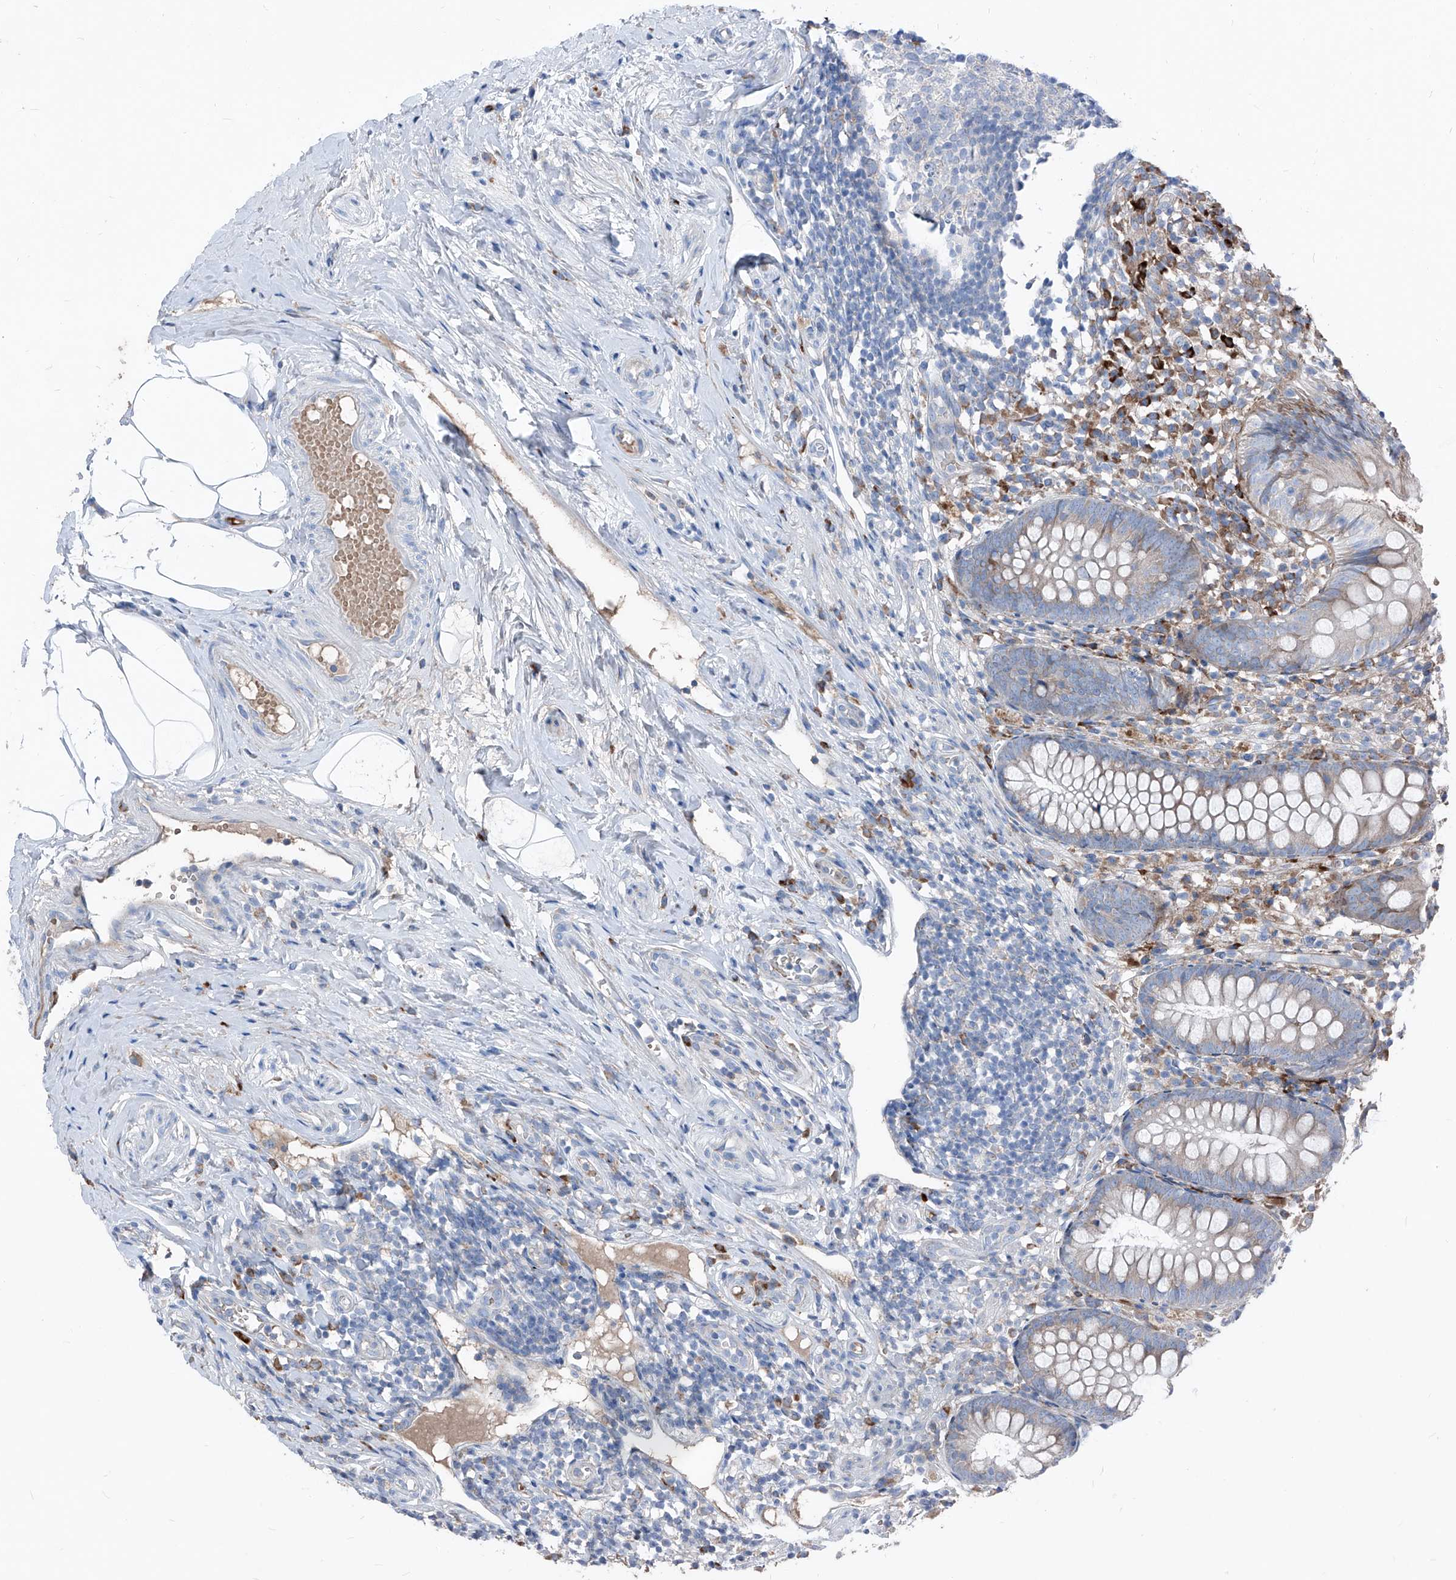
{"staining": {"intensity": "moderate", "quantity": "<25%", "location": "cytoplasmic/membranous"}, "tissue": "appendix", "cell_type": "Glandular cells", "image_type": "normal", "snomed": [{"axis": "morphology", "description": "Normal tissue, NOS"}, {"axis": "topography", "description": "Appendix"}], "caption": "Protein expression analysis of benign human appendix reveals moderate cytoplasmic/membranous staining in about <25% of glandular cells. Using DAB (3,3'-diaminobenzidine) (brown) and hematoxylin (blue) stains, captured at high magnification using brightfield microscopy.", "gene": "IFI27", "patient": {"sex": "female", "age": 20}}